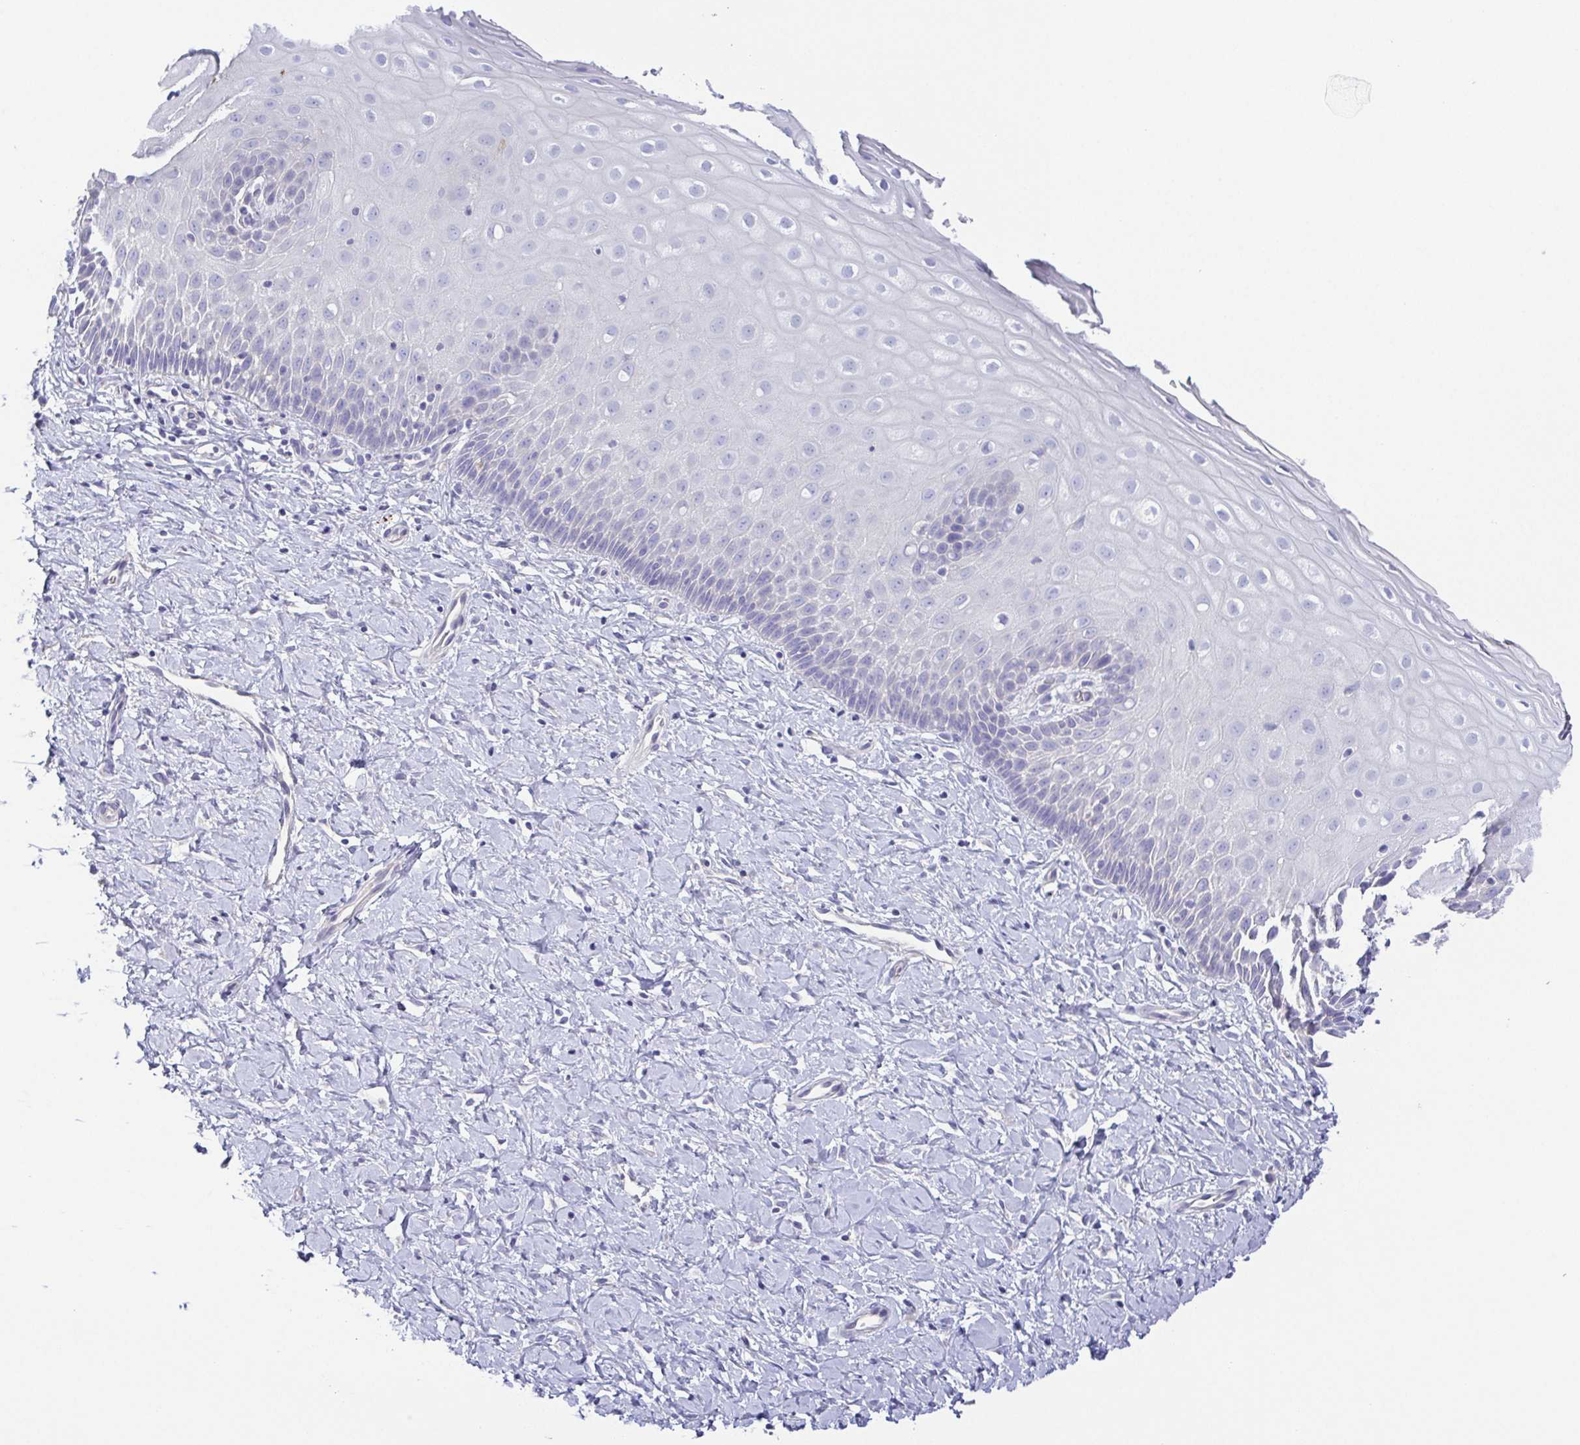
{"staining": {"intensity": "weak", "quantity": ">75%", "location": "cytoplasmic/membranous"}, "tissue": "cervix", "cell_type": "Glandular cells", "image_type": "normal", "snomed": [{"axis": "morphology", "description": "Normal tissue, NOS"}, {"axis": "topography", "description": "Cervix"}], "caption": "Immunohistochemical staining of normal human cervix reveals >75% levels of weak cytoplasmic/membranous protein positivity in approximately >75% of glandular cells. Using DAB (brown) and hematoxylin (blue) stains, captured at high magnification using brightfield microscopy.", "gene": "PKDREJ", "patient": {"sex": "female", "age": 37}}